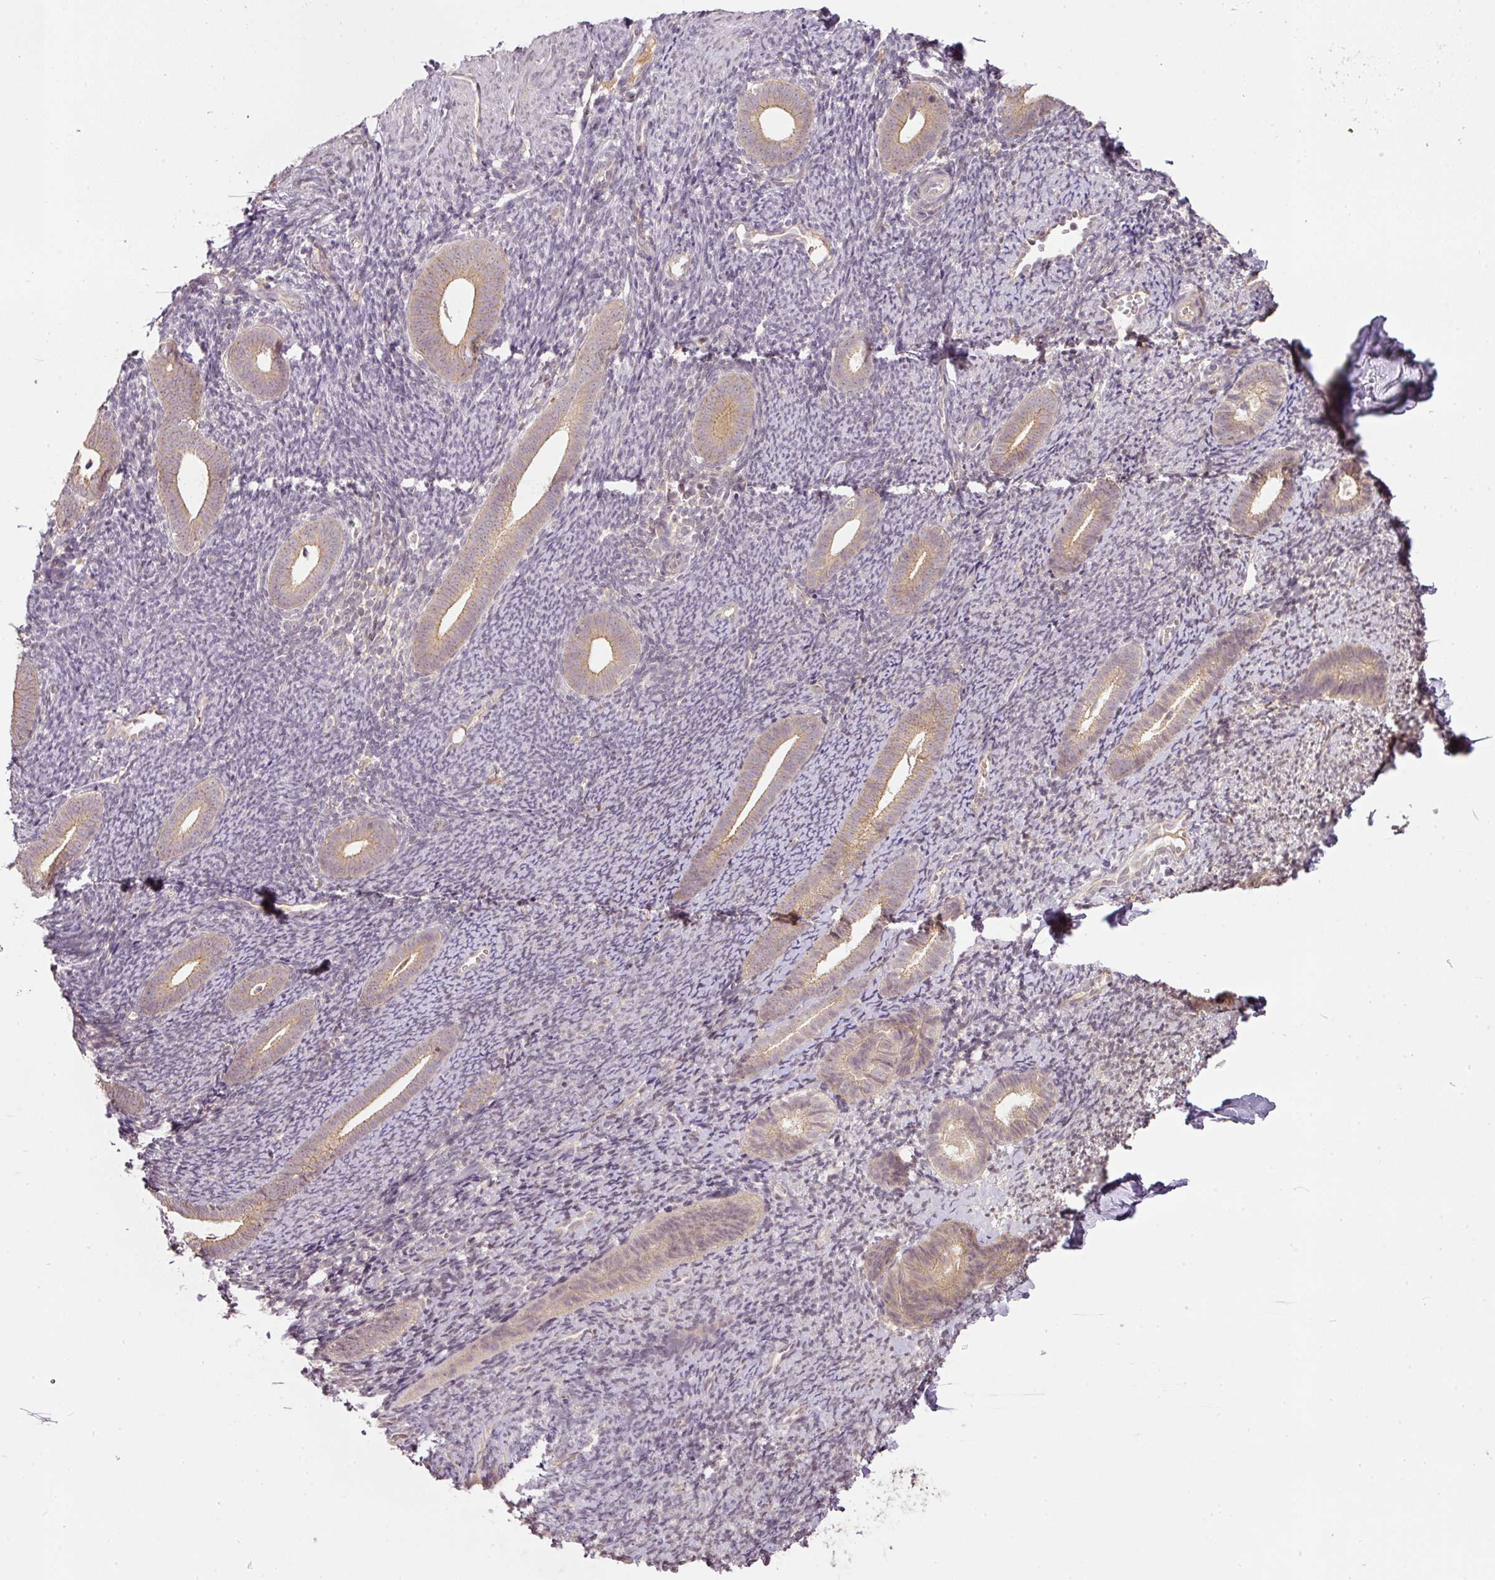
{"staining": {"intensity": "negative", "quantity": "none", "location": "none"}, "tissue": "endometrium", "cell_type": "Cells in endometrial stroma", "image_type": "normal", "snomed": [{"axis": "morphology", "description": "Normal tissue, NOS"}, {"axis": "topography", "description": "Endometrium"}], "caption": "Protein analysis of benign endometrium reveals no significant expression in cells in endometrial stroma. The staining is performed using DAB (3,3'-diaminobenzidine) brown chromogen with nuclei counter-stained in using hematoxylin.", "gene": "PCDHB1", "patient": {"sex": "female", "age": 39}}